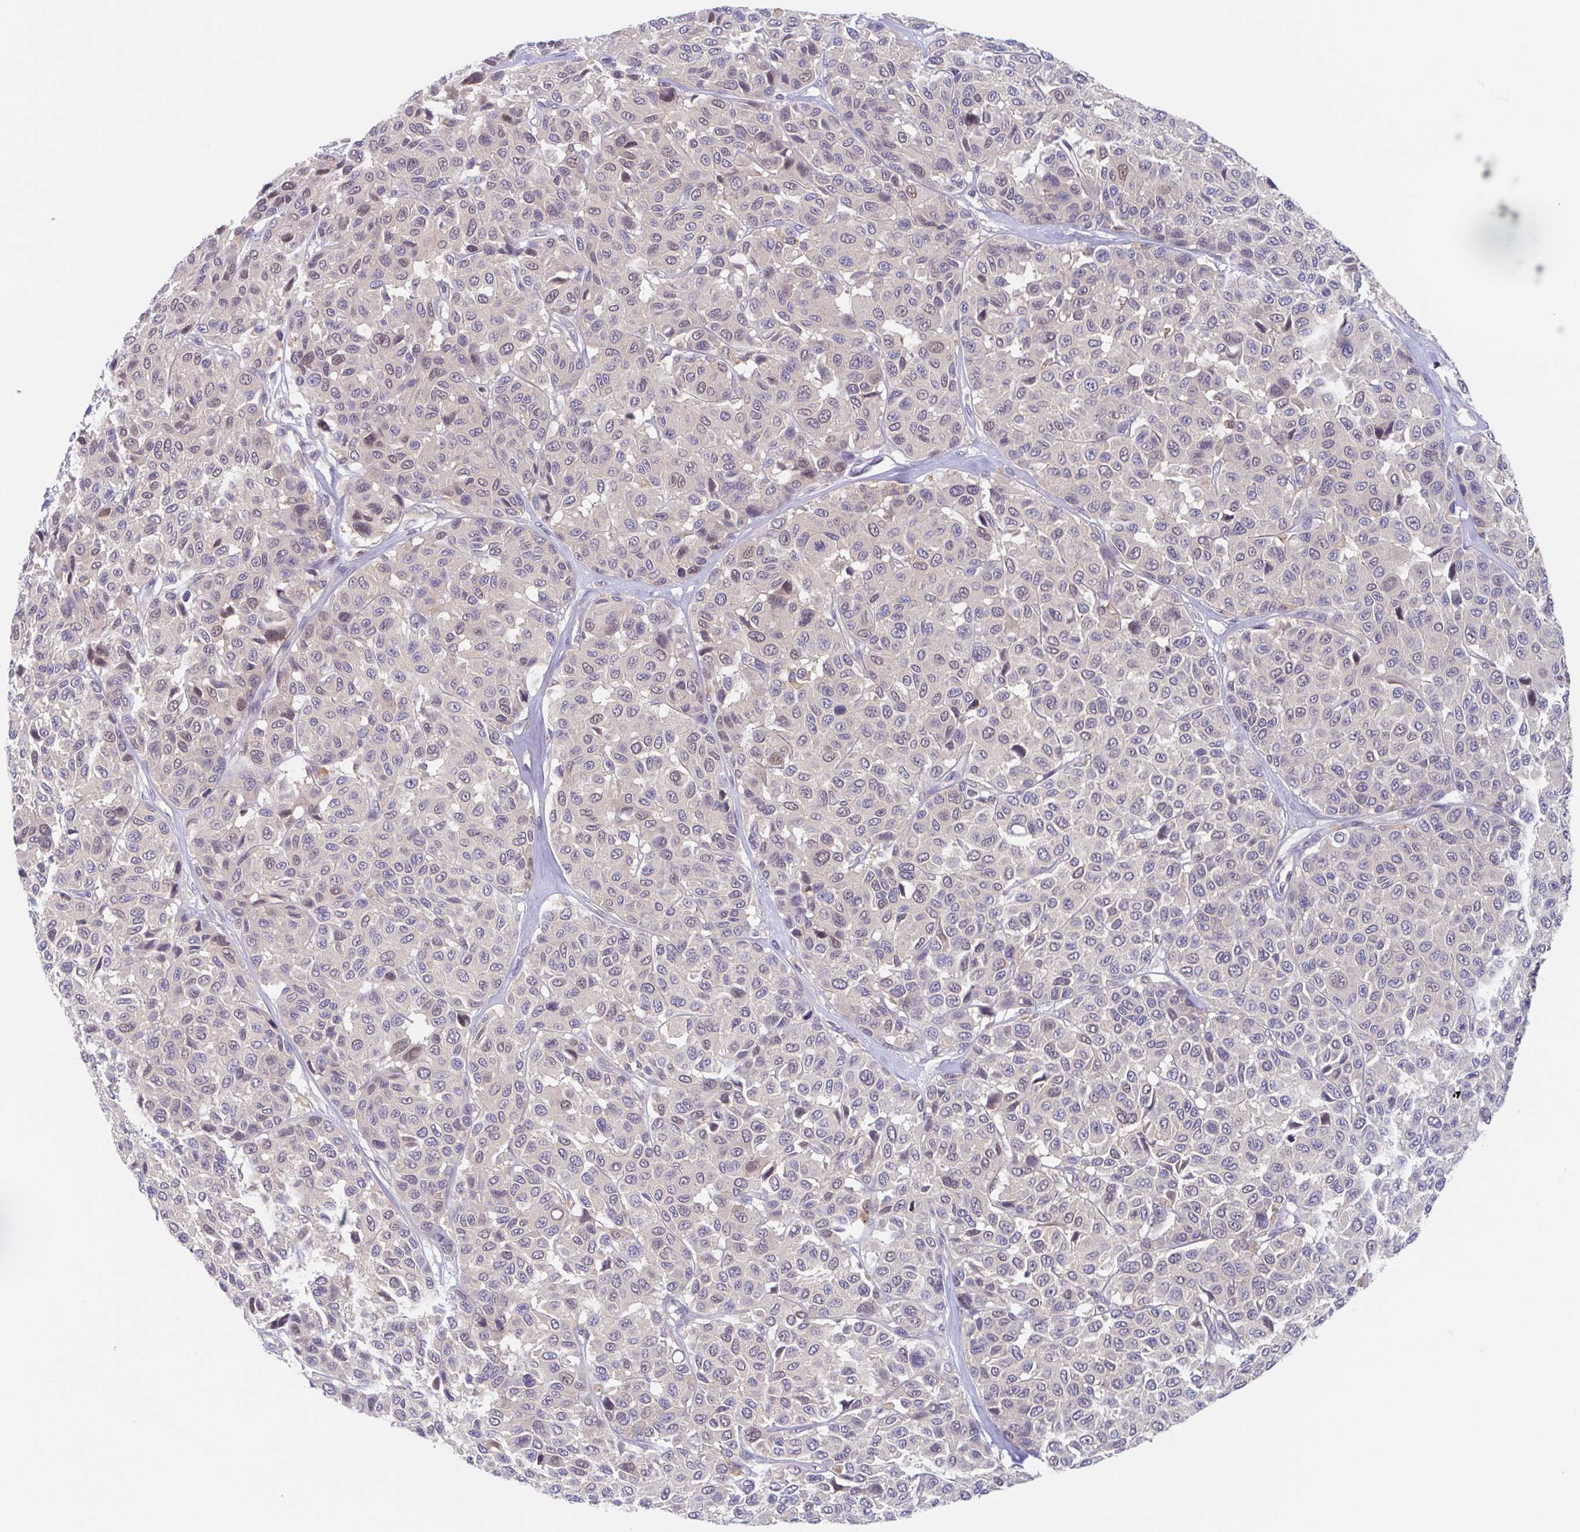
{"staining": {"intensity": "negative", "quantity": "none", "location": "none"}, "tissue": "melanoma", "cell_type": "Tumor cells", "image_type": "cancer", "snomed": [{"axis": "morphology", "description": "Malignant melanoma, NOS"}, {"axis": "topography", "description": "Skin"}], "caption": "Immunohistochemical staining of malignant melanoma demonstrates no significant staining in tumor cells.", "gene": "TMEM86A", "patient": {"sex": "female", "age": 66}}